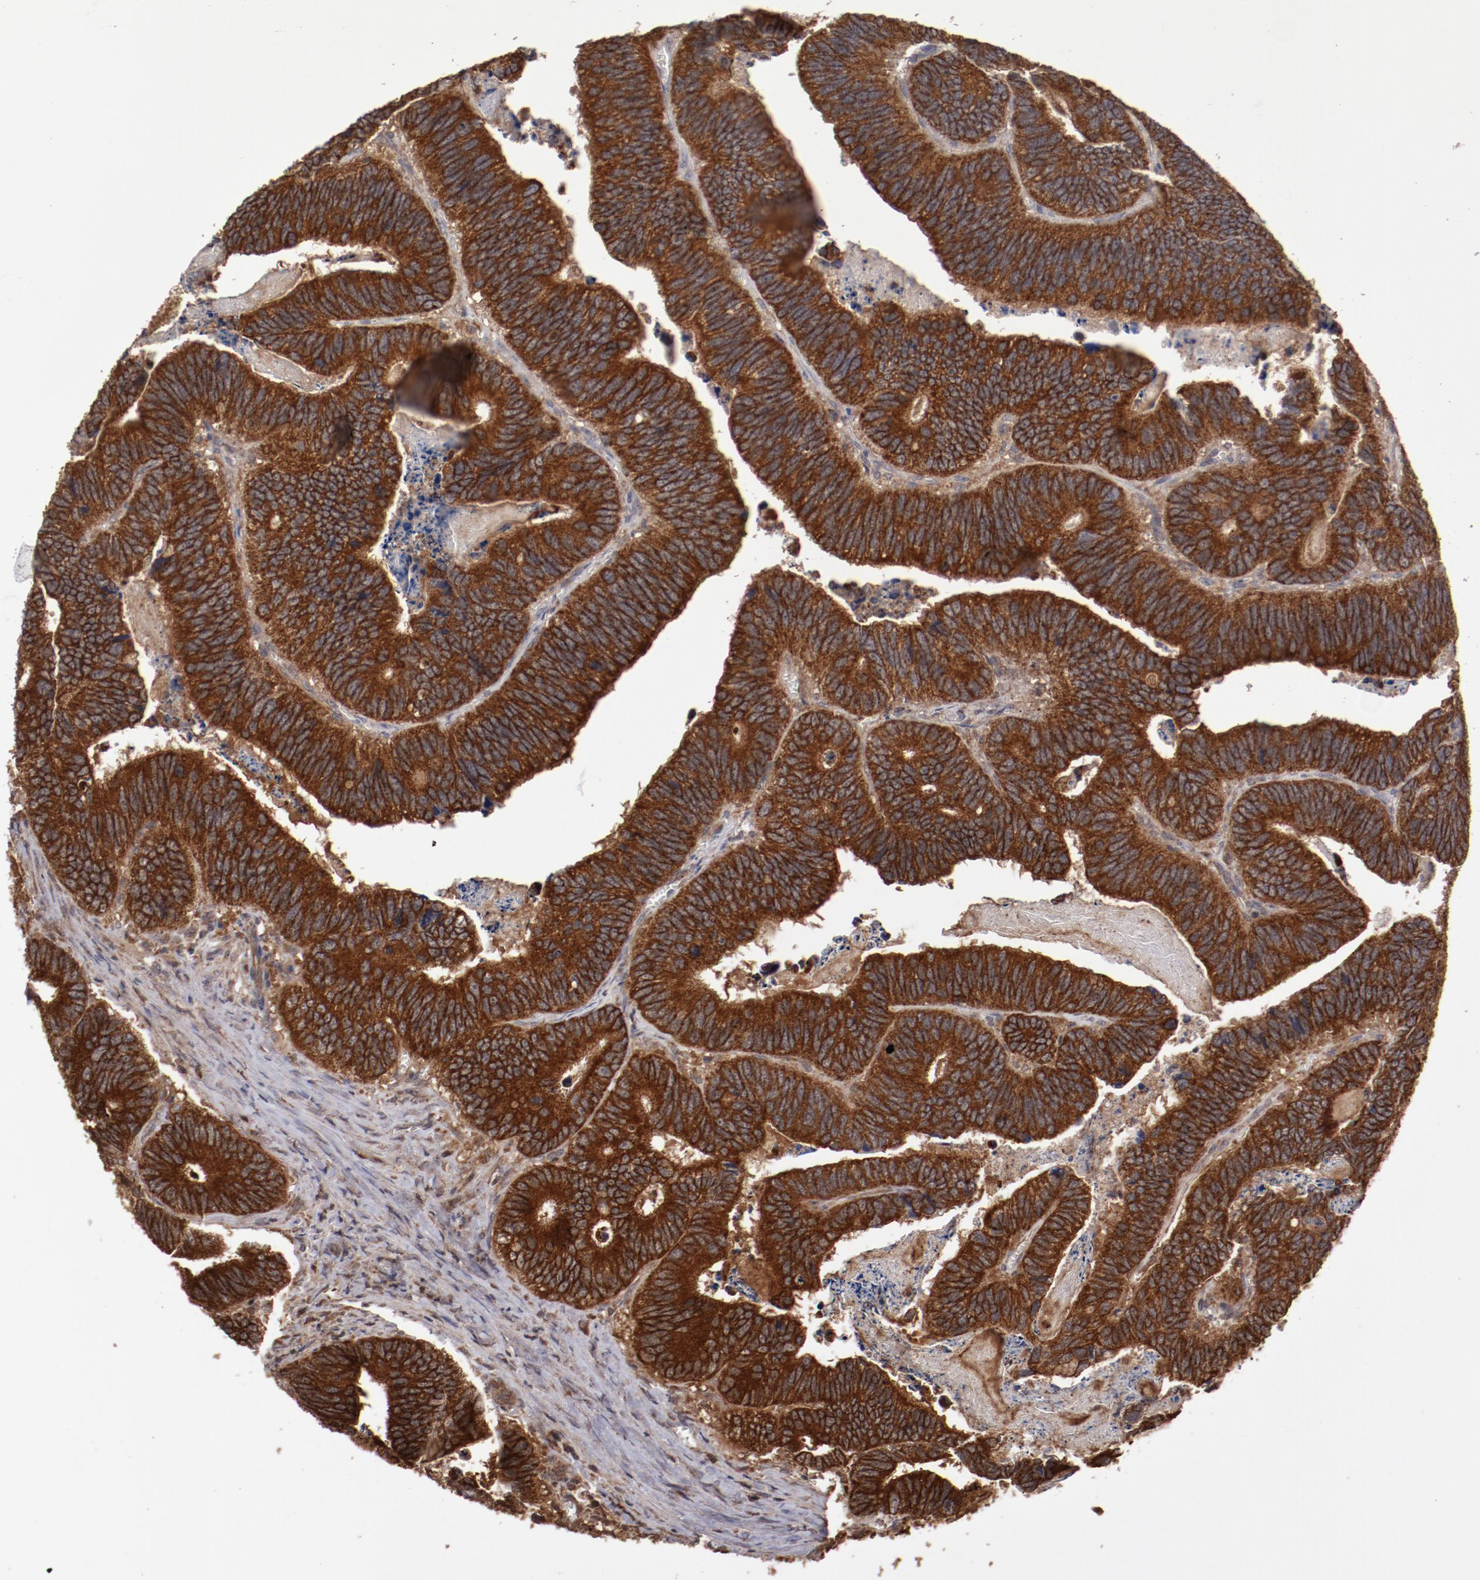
{"staining": {"intensity": "strong", "quantity": ">75%", "location": "cytoplasmic/membranous"}, "tissue": "colorectal cancer", "cell_type": "Tumor cells", "image_type": "cancer", "snomed": [{"axis": "morphology", "description": "Adenocarcinoma, NOS"}, {"axis": "topography", "description": "Colon"}], "caption": "The image reveals a brown stain indicating the presence of a protein in the cytoplasmic/membranous of tumor cells in colorectal cancer.", "gene": "RPS6KA6", "patient": {"sex": "male", "age": 72}}